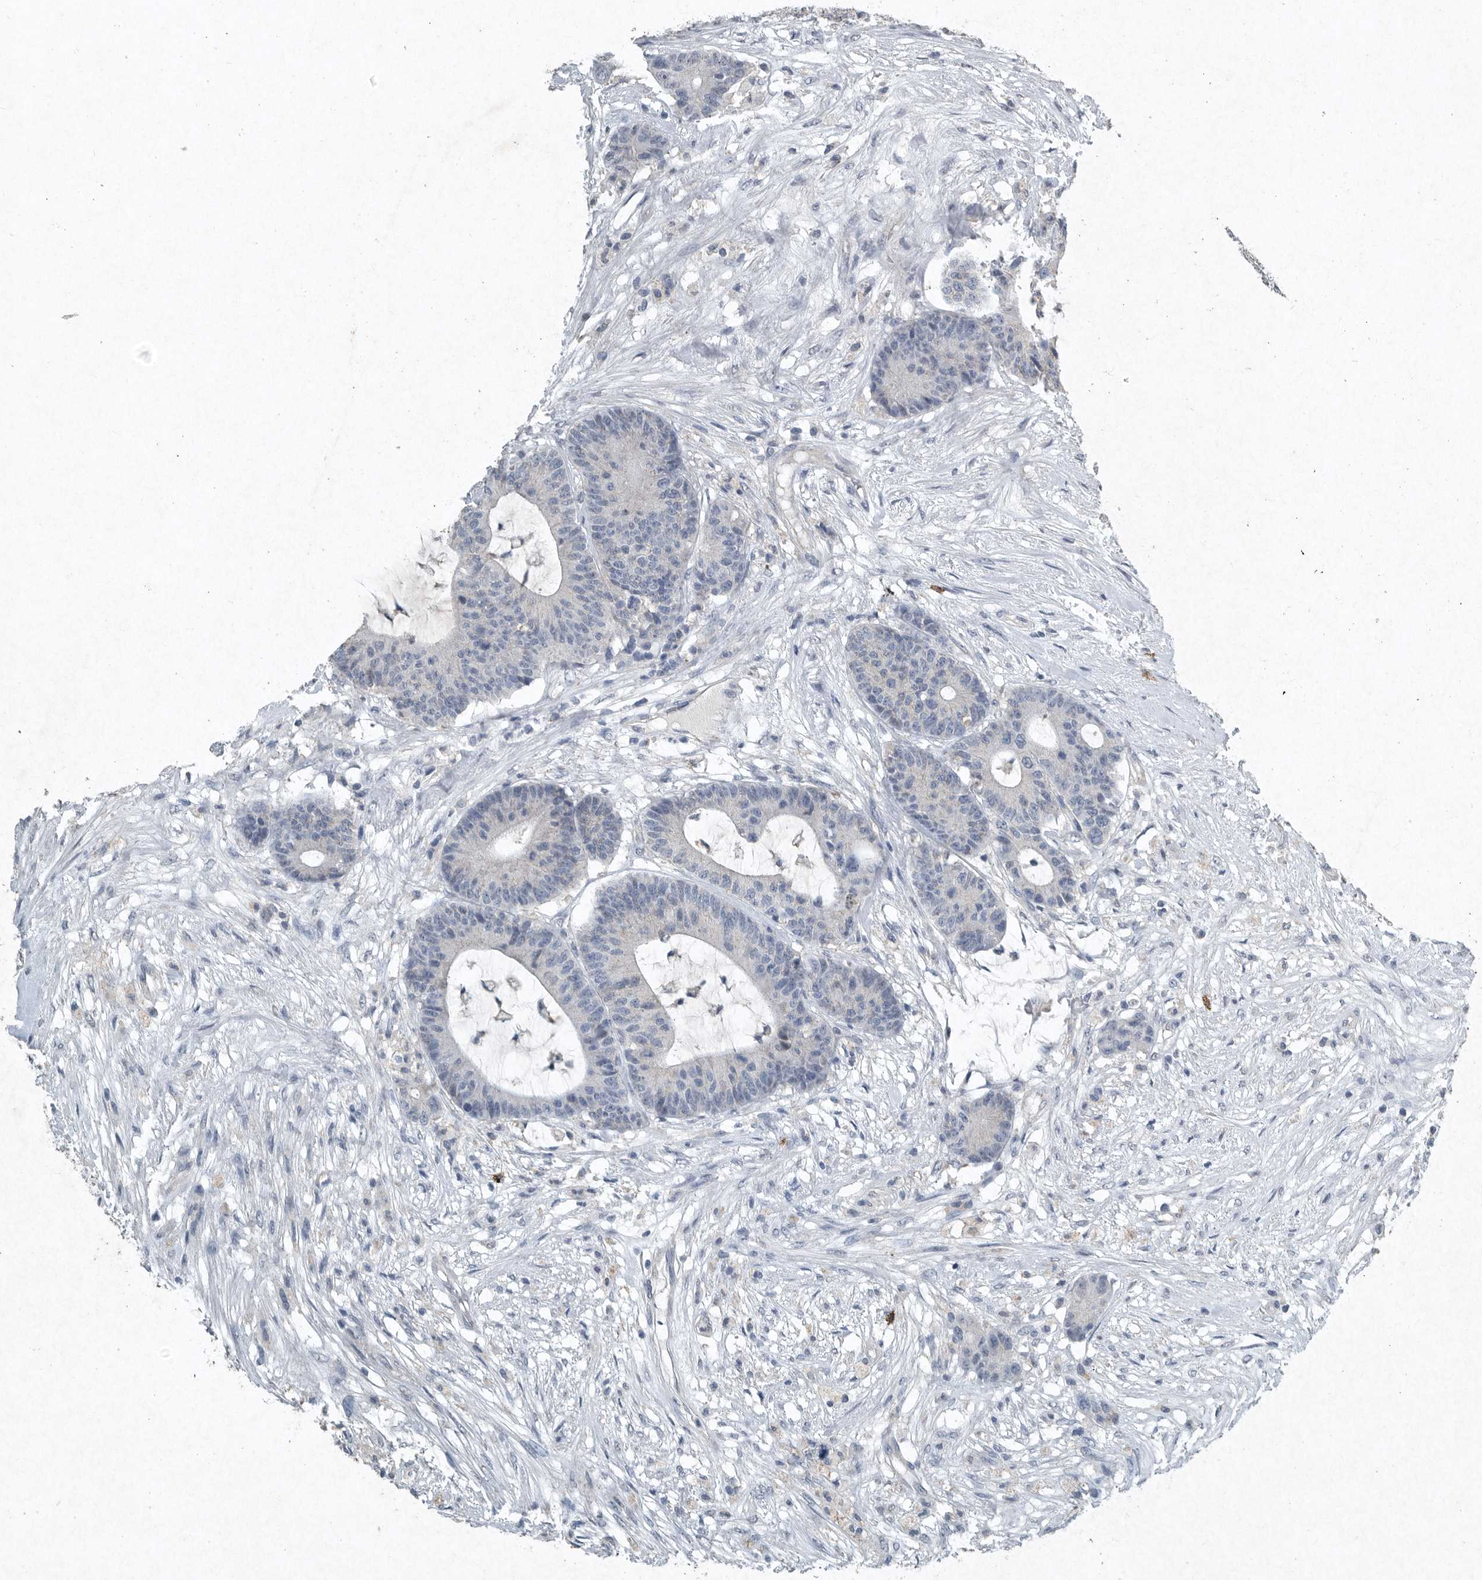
{"staining": {"intensity": "negative", "quantity": "none", "location": "none"}, "tissue": "colorectal cancer", "cell_type": "Tumor cells", "image_type": "cancer", "snomed": [{"axis": "morphology", "description": "Adenocarcinoma, NOS"}, {"axis": "topography", "description": "Colon"}], "caption": "This is a micrograph of immunohistochemistry staining of adenocarcinoma (colorectal), which shows no expression in tumor cells. (Stains: DAB immunohistochemistry with hematoxylin counter stain, Microscopy: brightfield microscopy at high magnification).", "gene": "IL20", "patient": {"sex": "female", "age": 84}}